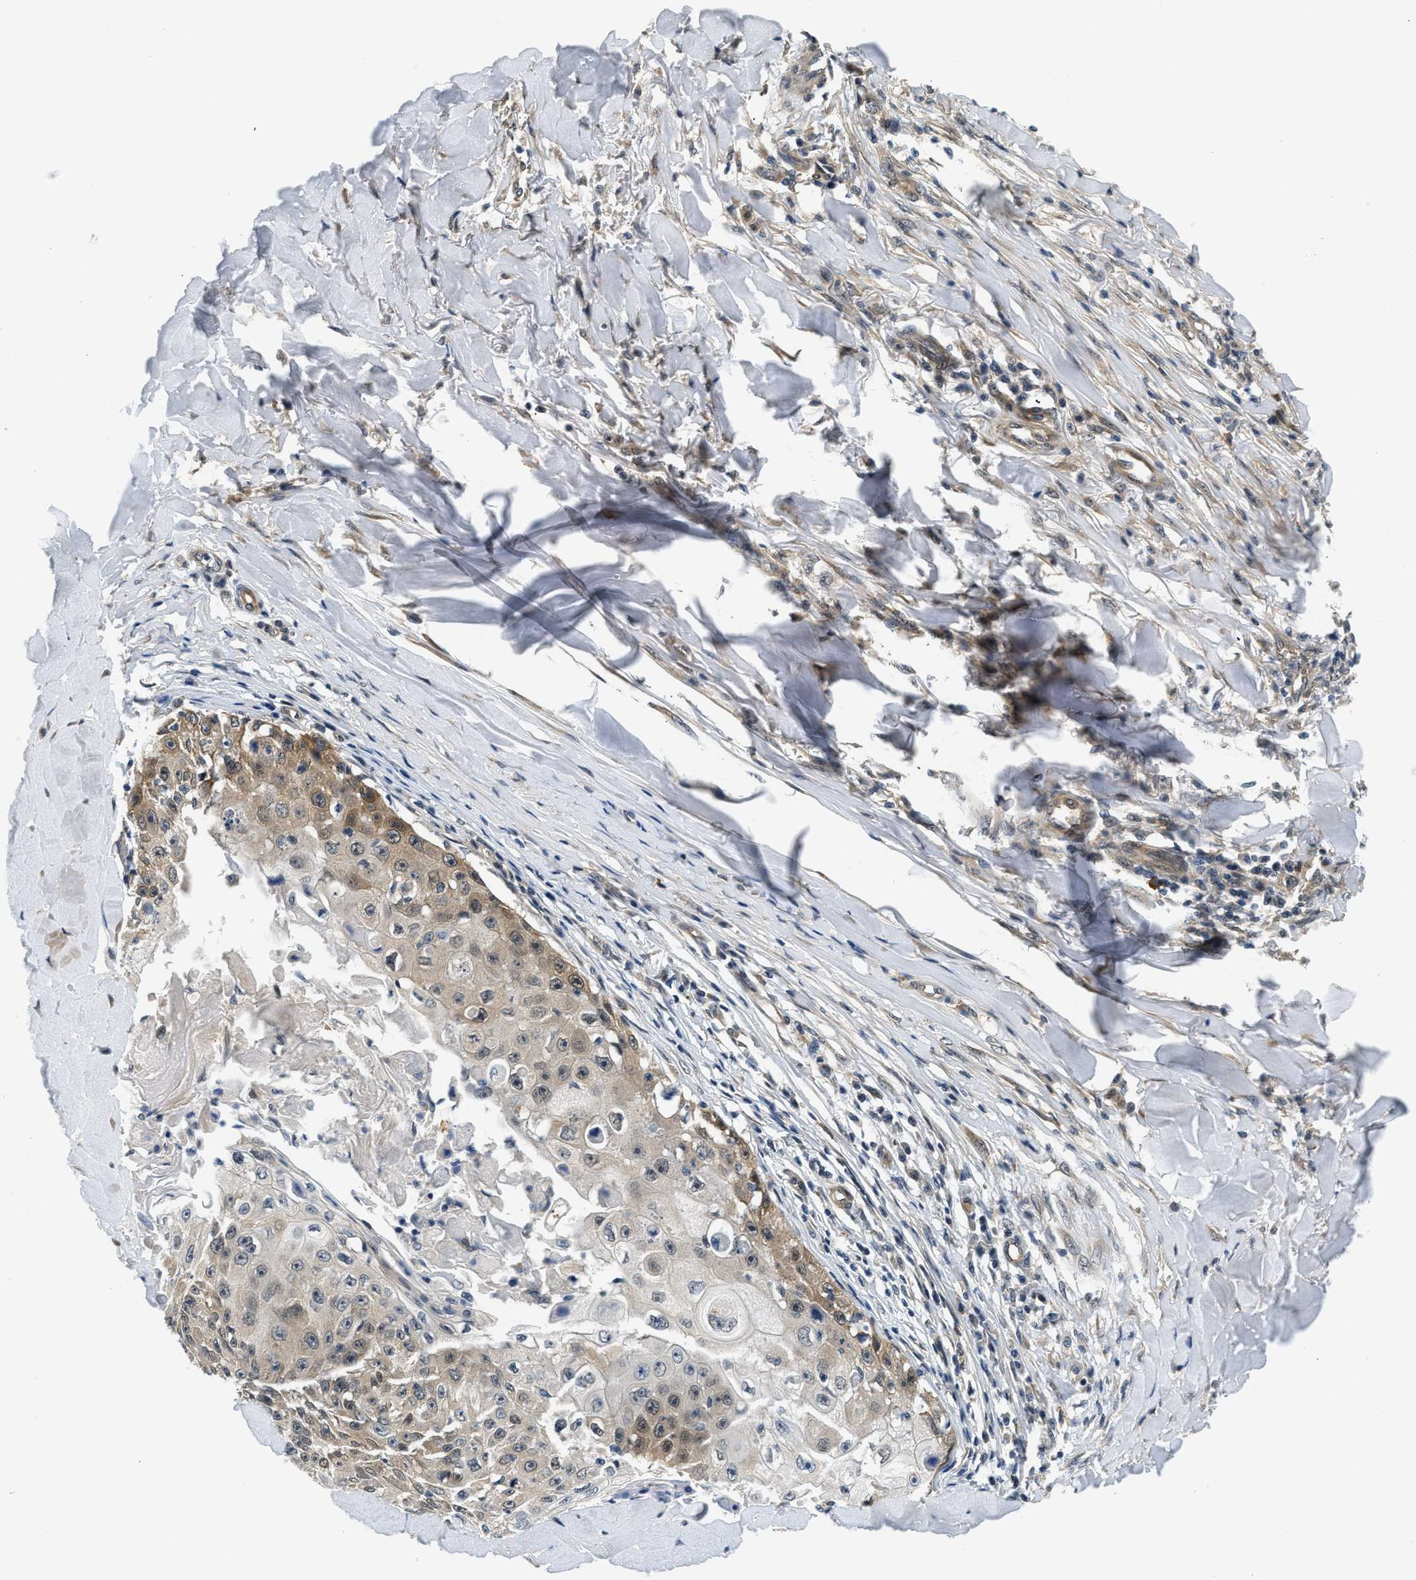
{"staining": {"intensity": "moderate", "quantity": ">75%", "location": "cytoplasmic/membranous"}, "tissue": "skin cancer", "cell_type": "Tumor cells", "image_type": "cancer", "snomed": [{"axis": "morphology", "description": "Squamous cell carcinoma, NOS"}, {"axis": "topography", "description": "Skin"}], "caption": "Moderate cytoplasmic/membranous protein expression is seen in about >75% of tumor cells in skin squamous cell carcinoma. The protein is stained brown, and the nuclei are stained in blue (DAB IHC with brightfield microscopy, high magnification).", "gene": "SMAD4", "patient": {"sex": "male", "age": 86}}